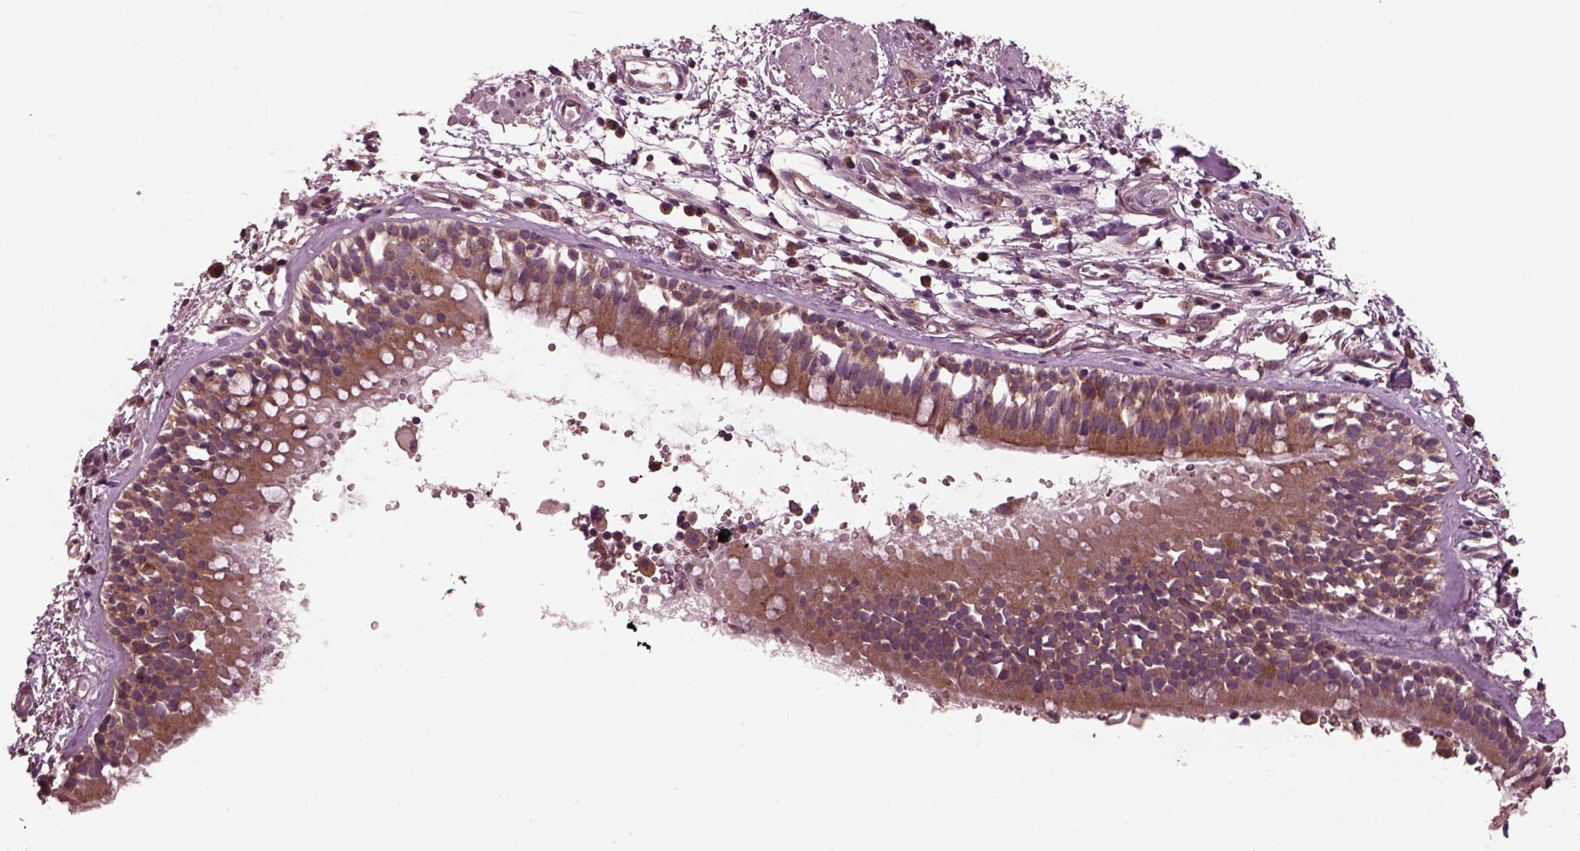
{"staining": {"intensity": "weak", "quantity": ">75%", "location": "cytoplasmic/membranous"}, "tissue": "adipose tissue", "cell_type": "Adipocytes", "image_type": "normal", "snomed": [{"axis": "morphology", "description": "Normal tissue, NOS"}, {"axis": "topography", "description": "Cartilage tissue"}, {"axis": "topography", "description": "Bronchus"}], "caption": "Immunohistochemistry (IHC) (DAB) staining of normal human adipose tissue displays weak cytoplasmic/membranous protein expression in approximately >75% of adipocytes. (DAB (3,3'-diaminobenzidine) IHC with brightfield microscopy, high magnification).", "gene": "TUBG1", "patient": {"sex": "male", "age": 58}}